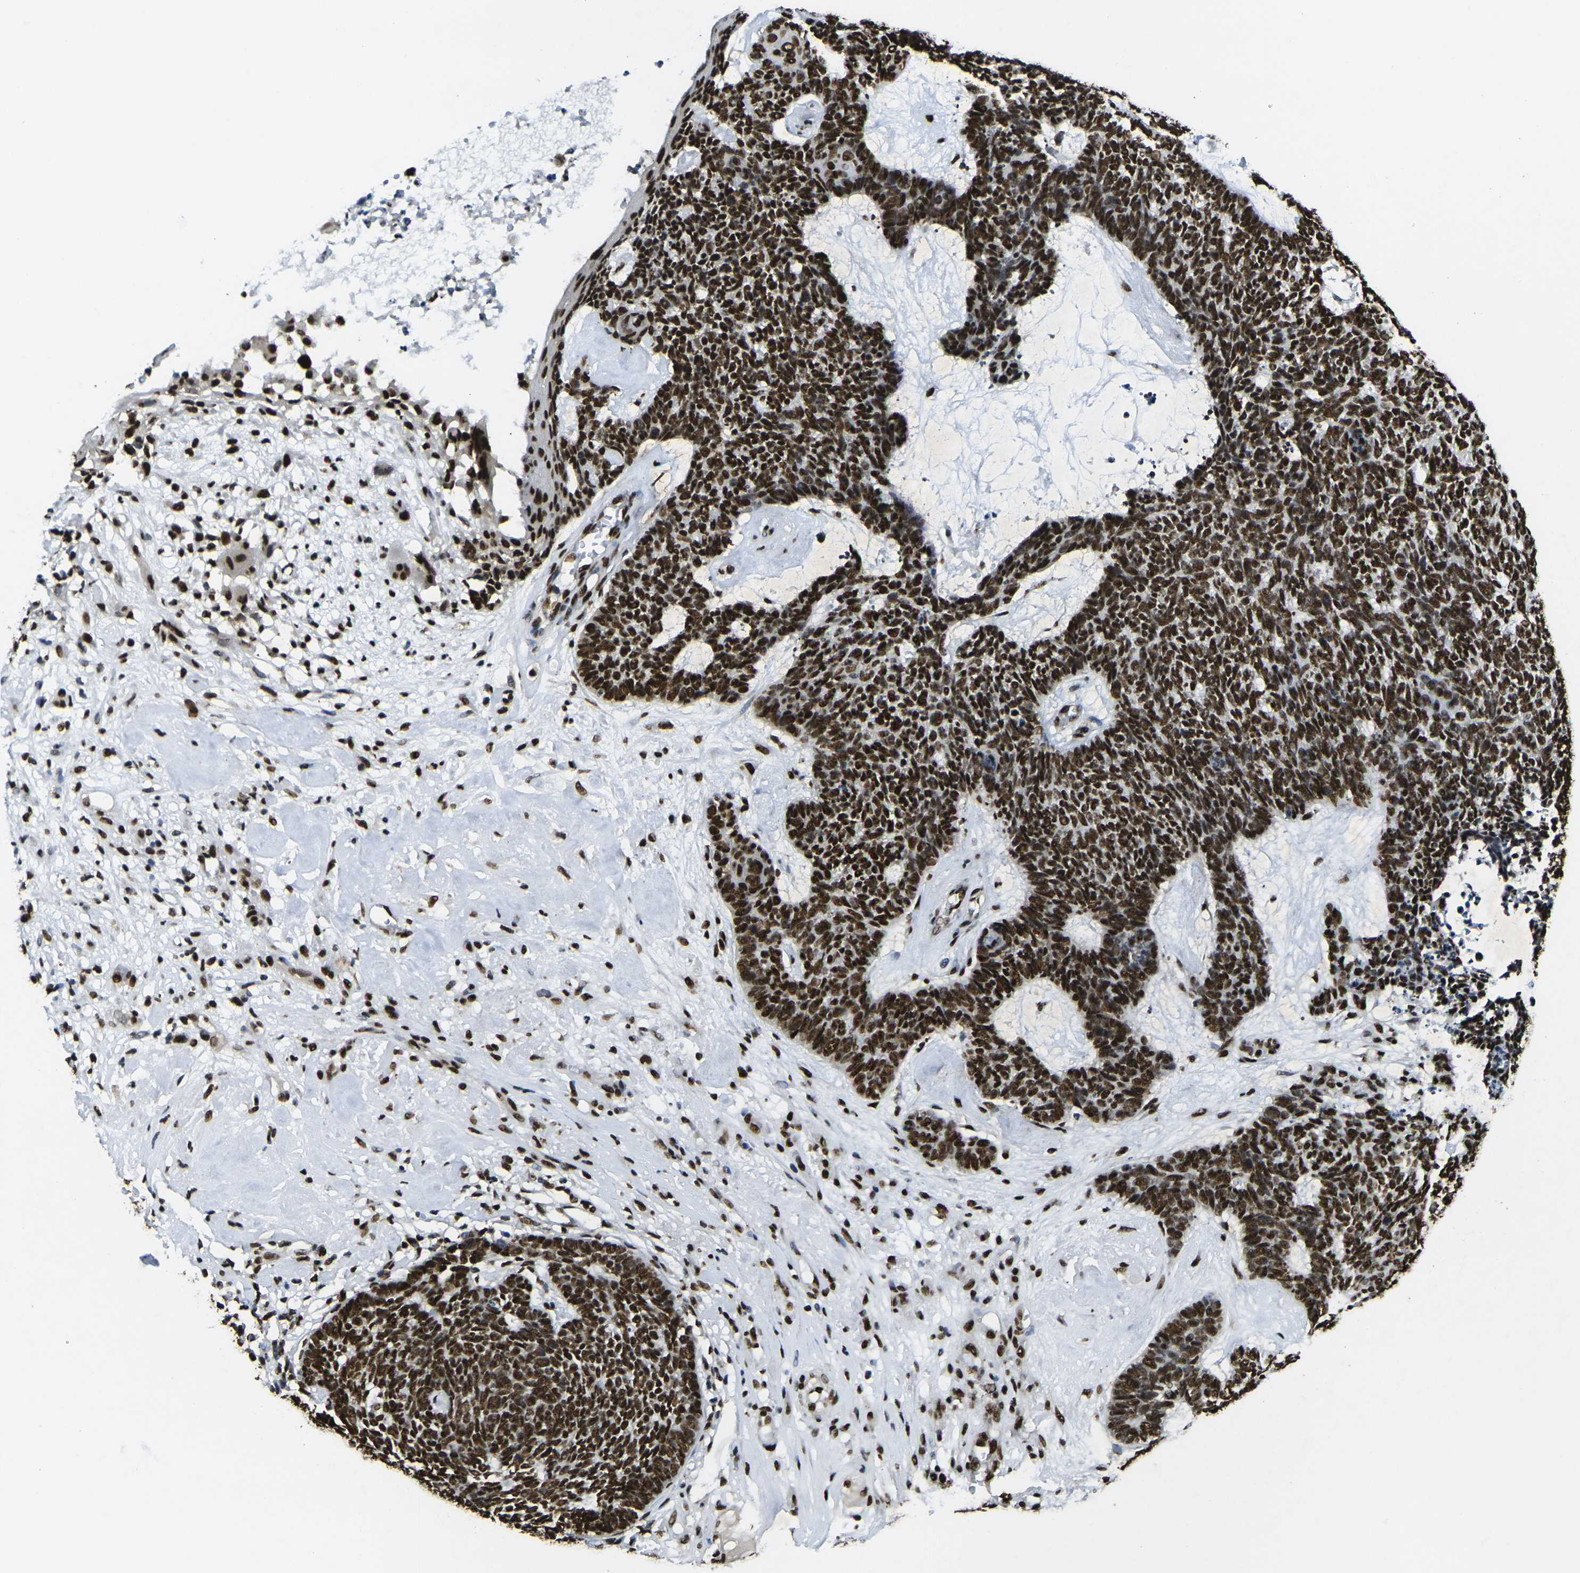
{"staining": {"intensity": "strong", "quantity": ">75%", "location": "nuclear"}, "tissue": "skin cancer", "cell_type": "Tumor cells", "image_type": "cancer", "snomed": [{"axis": "morphology", "description": "Basal cell carcinoma"}, {"axis": "topography", "description": "Skin"}], "caption": "Strong nuclear protein staining is present in about >75% of tumor cells in skin cancer.", "gene": "SMARCC1", "patient": {"sex": "female", "age": 84}}